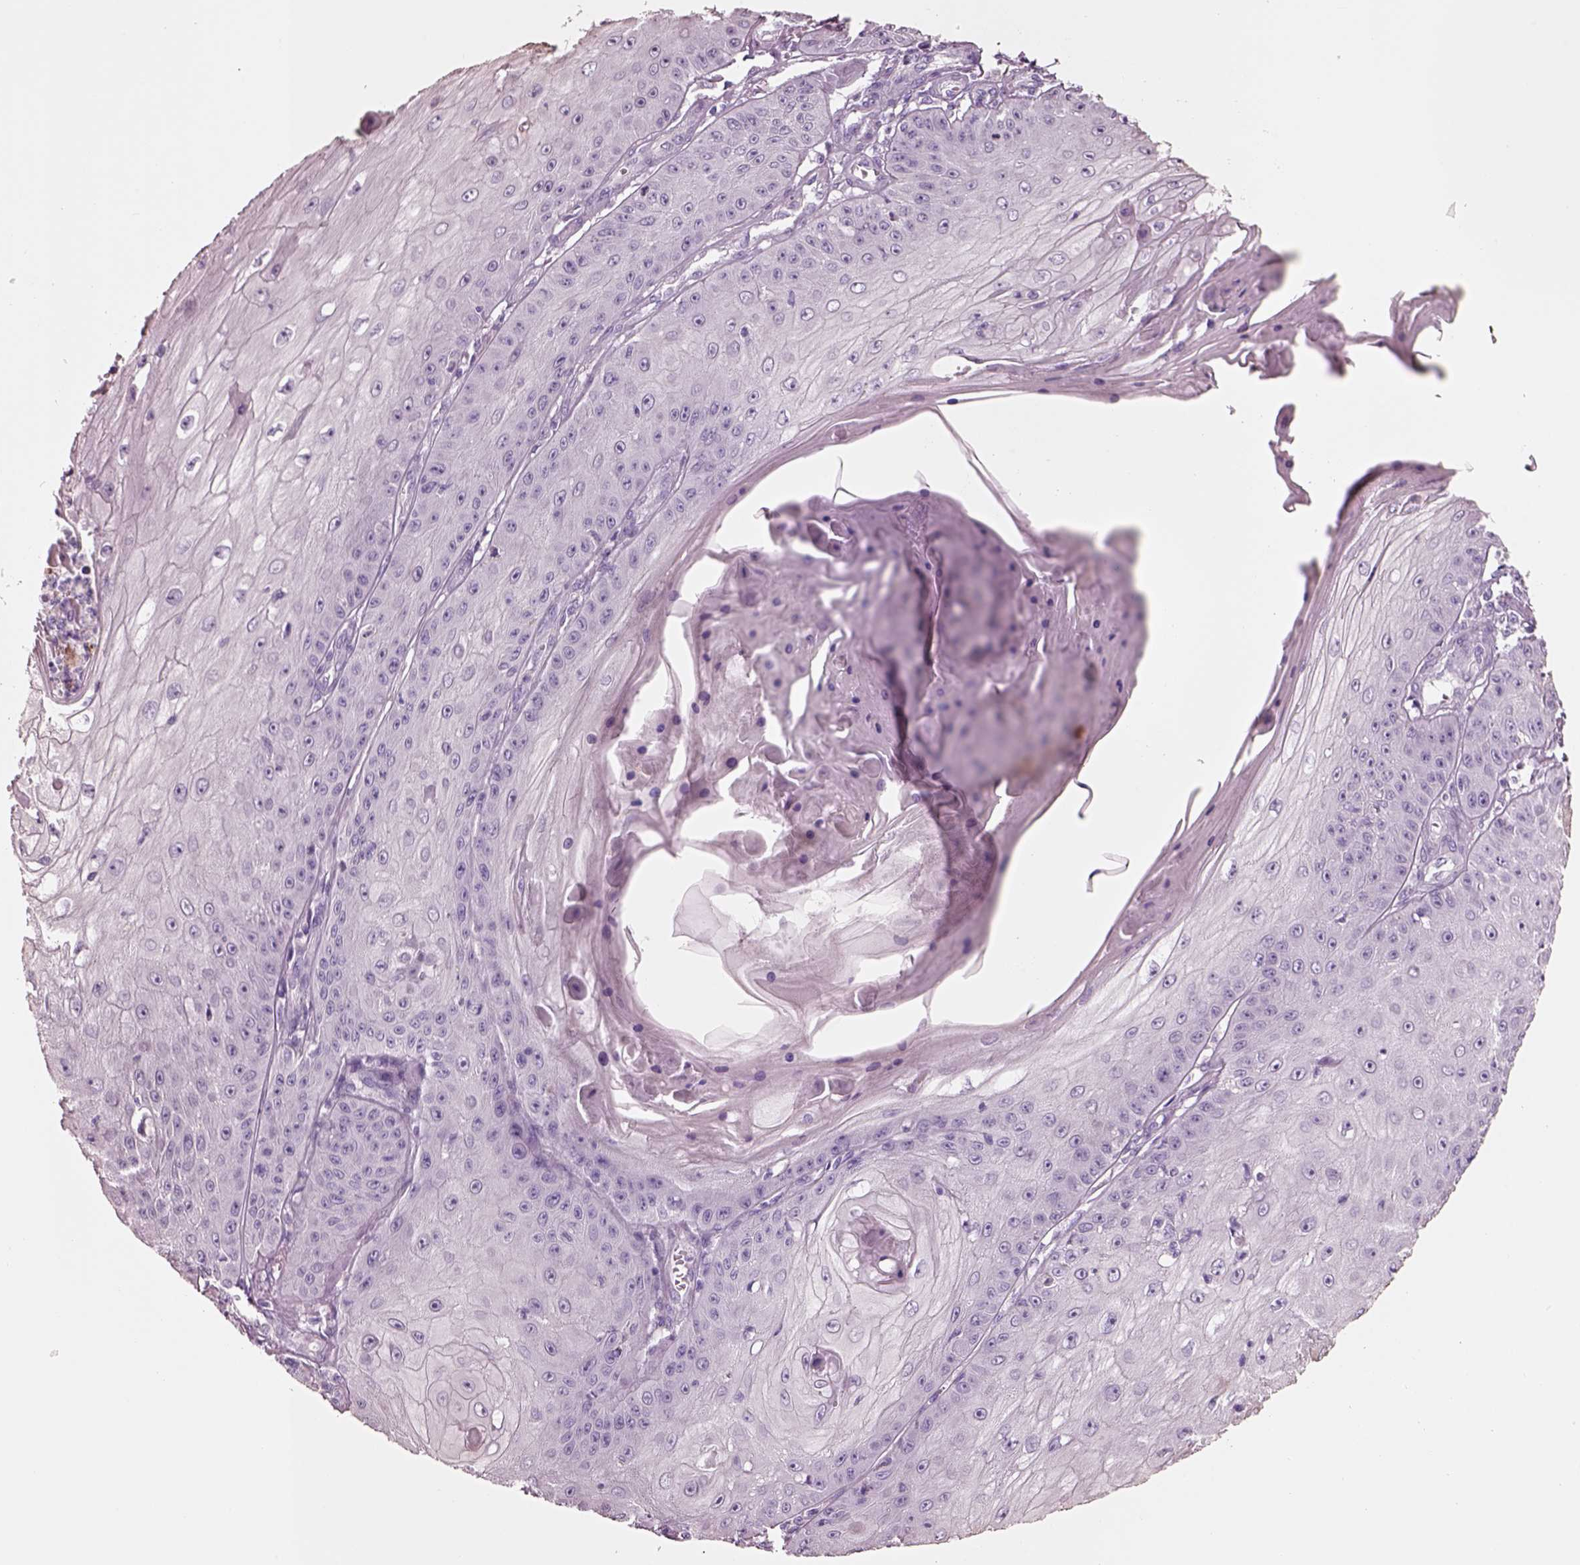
{"staining": {"intensity": "negative", "quantity": "none", "location": "none"}, "tissue": "skin cancer", "cell_type": "Tumor cells", "image_type": "cancer", "snomed": [{"axis": "morphology", "description": "Squamous cell carcinoma, NOS"}, {"axis": "topography", "description": "Skin"}], "caption": "DAB immunohistochemical staining of human squamous cell carcinoma (skin) exhibits no significant positivity in tumor cells.", "gene": "PNOC", "patient": {"sex": "male", "age": 70}}